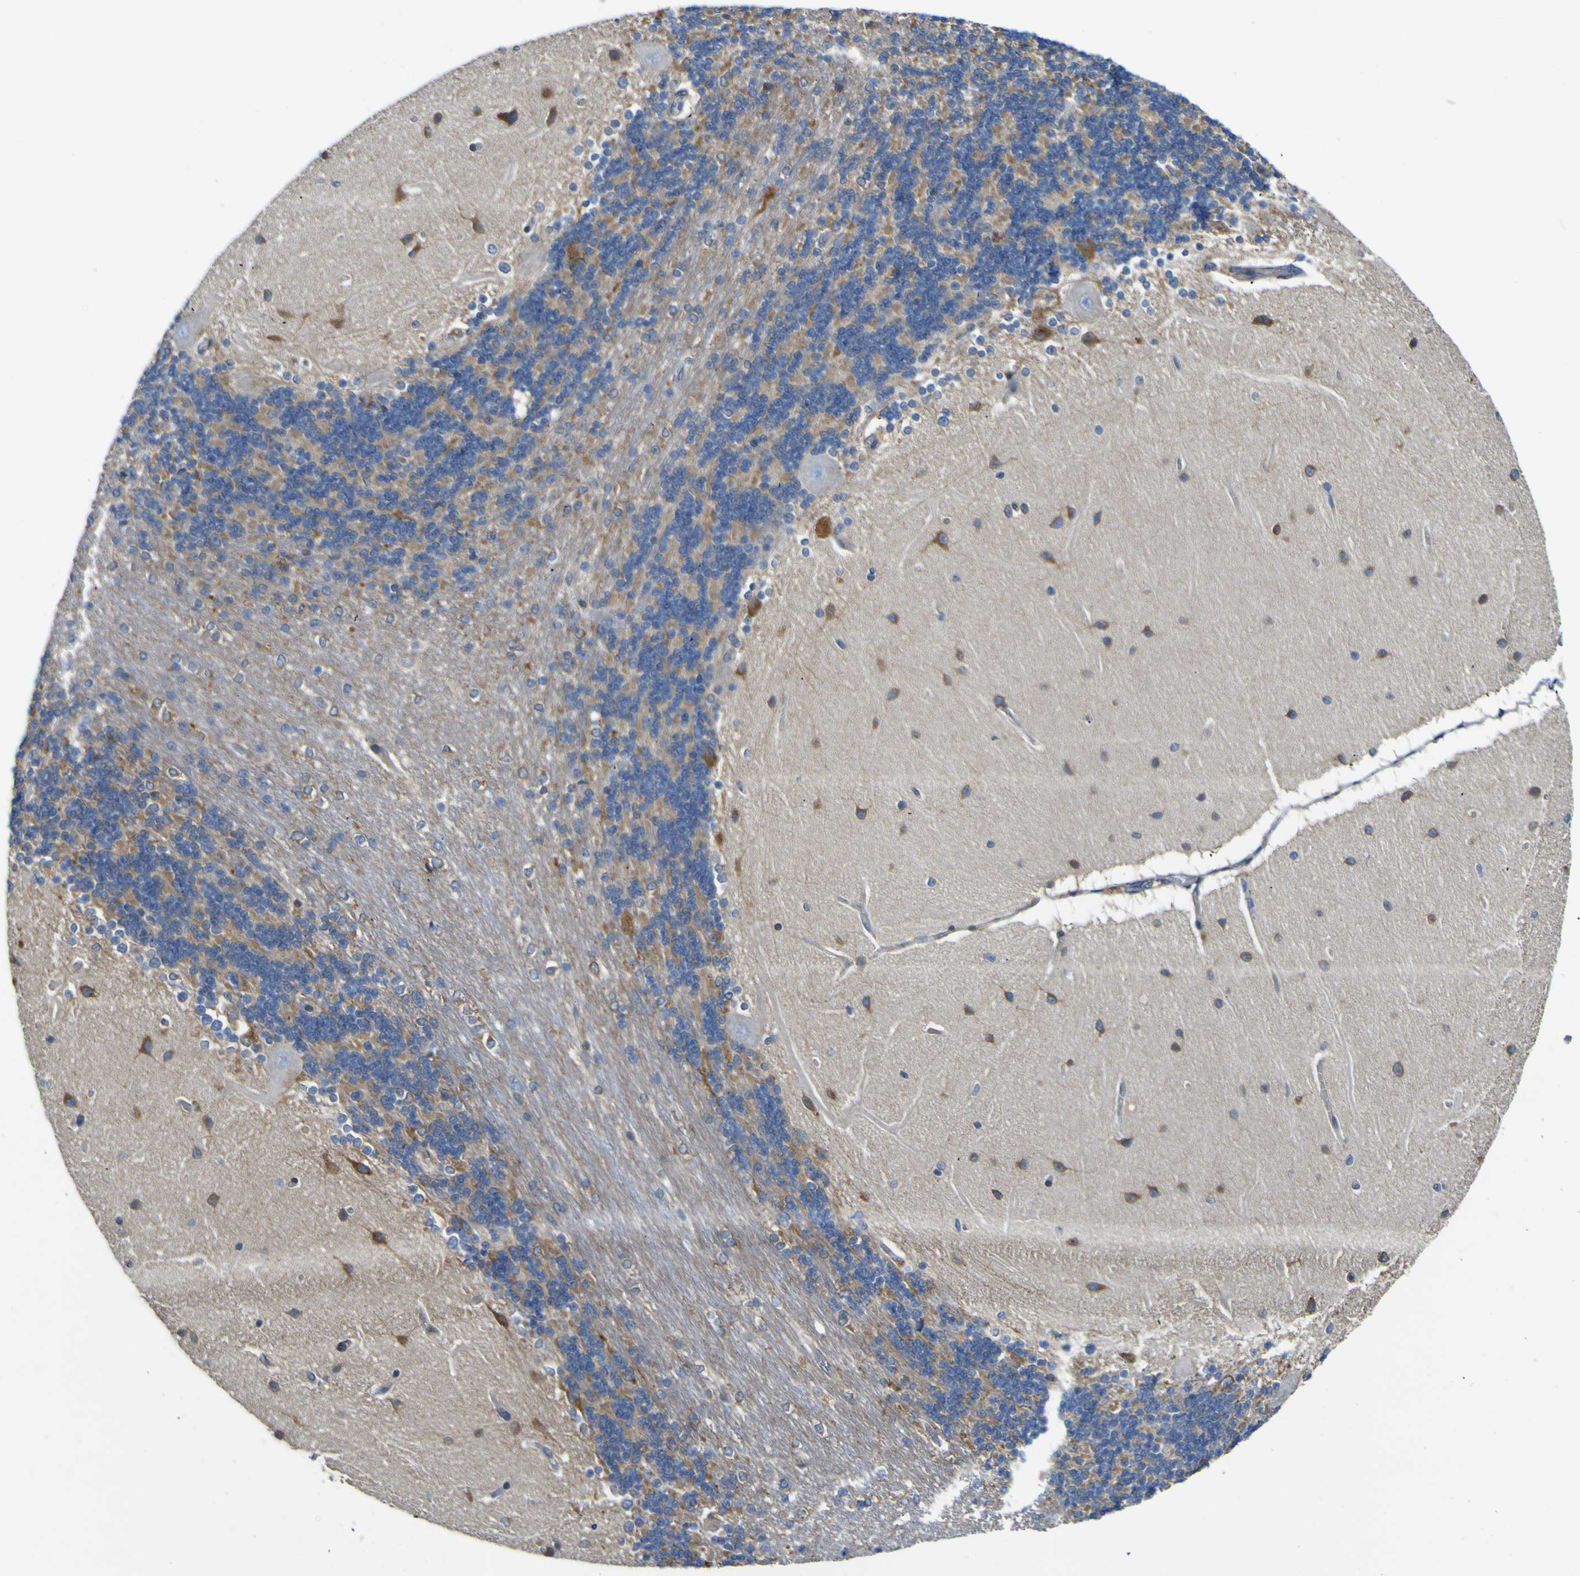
{"staining": {"intensity": "moderate", "quantity": "25%-75%", "location": "cytoplasmic/membranous"}, "tissue": "cerebellum", "cell_type": "Cells in granular layer", "image_type": "normal", "snomed": [{"axis": "morphology", "description": "Normal tissue, NOS"}, {"axis": "topography", "description": "Cerebellum"}], "caption": "Immunohistochemistry (IHC) image of unremarkable cerebellum: human cerebellum stained using immunohistochemistry exhibits medium levels of moderate protein expression localized specifically in the cytoplasmic/membranous of cells in granular layer, appearing as a cytoplasmic/membranous brown color.", "gene": "EML2", "patient": {"sex": "female", "age": 54}}